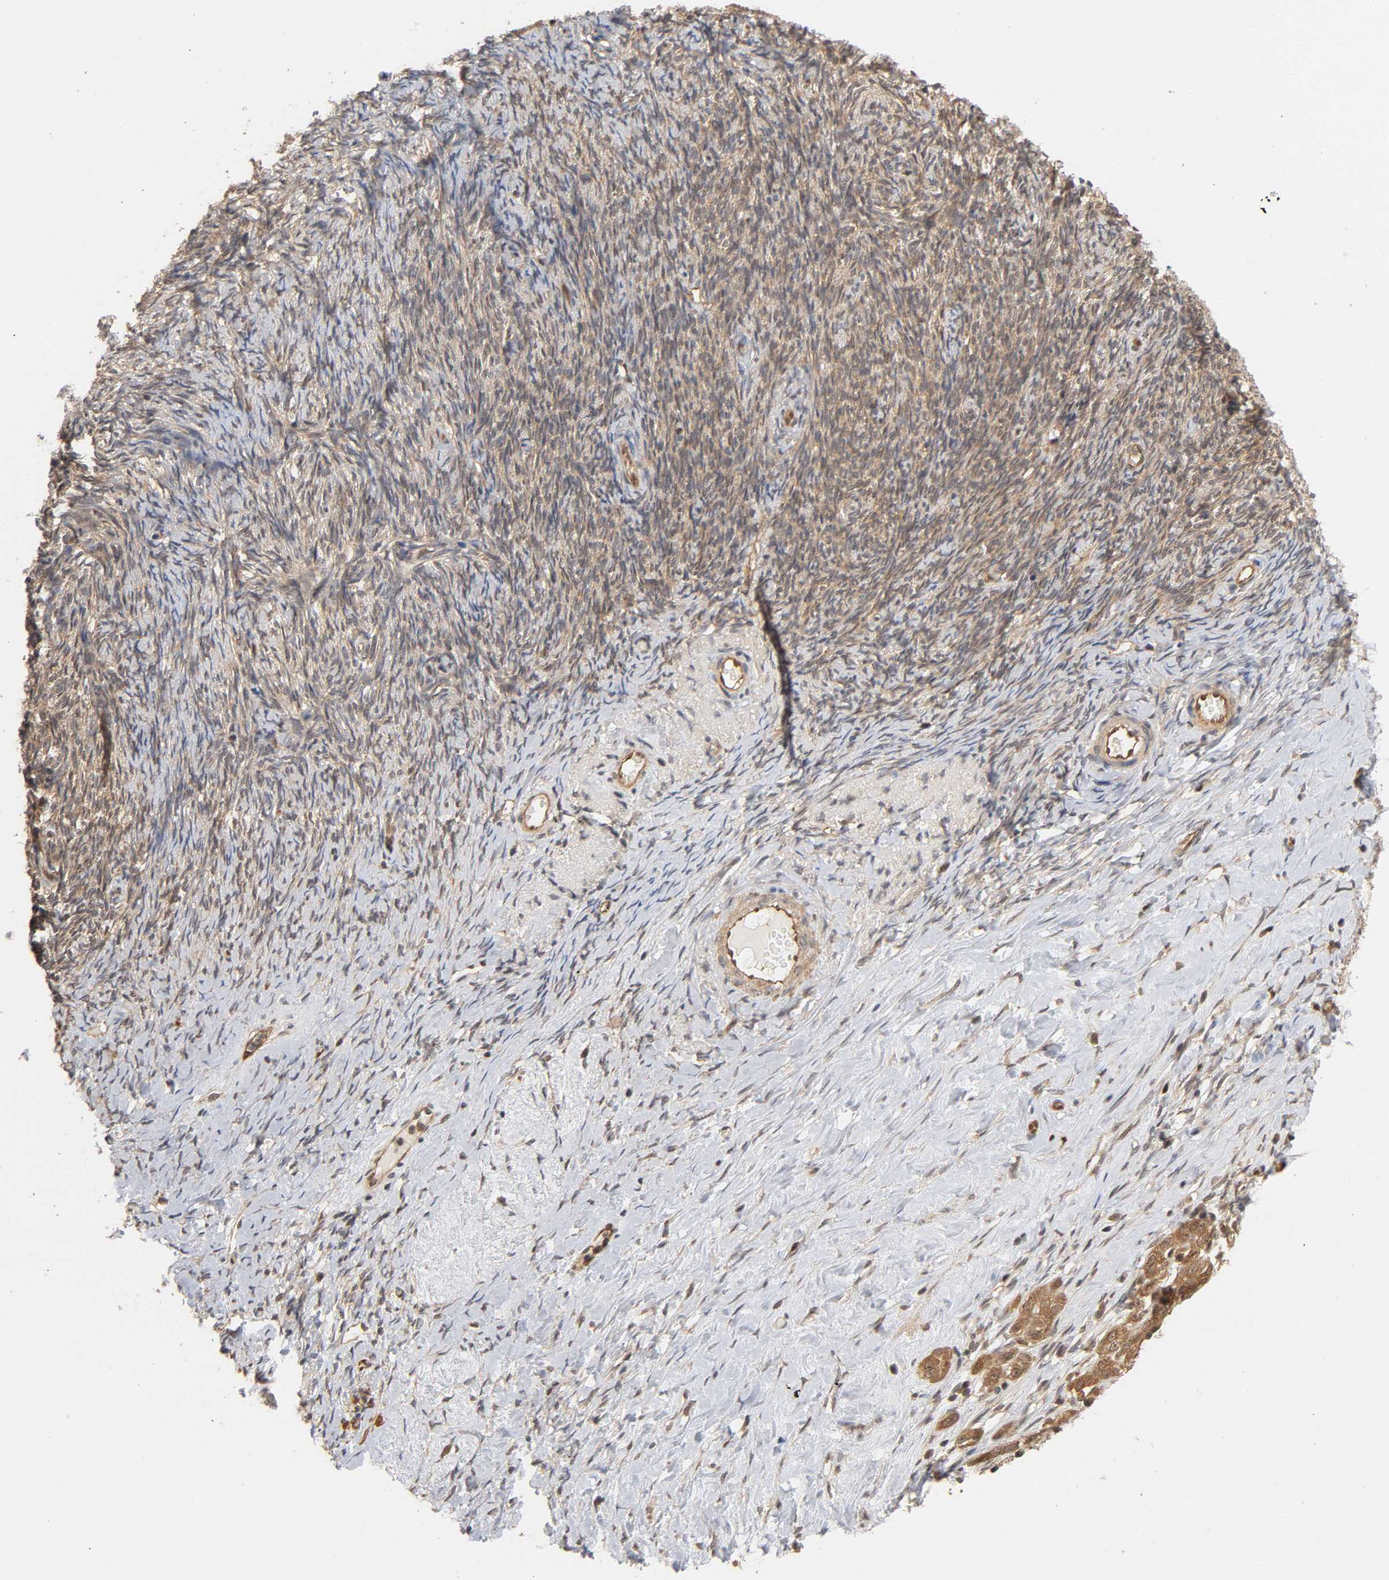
{"staining": {"intensity": "moderate", "quantity": ">75%", "location": "cytoplasmic/membranous"}, "tissue": "ovarian cancer", "cell_type": "Tumor cells", "image_type": "cancer", "snomed": [{"axis": "morphology", "description": "Normal tissue, NOS"}, {"axis": "morphology", "description": "Cystadenocarcinoma, serous, NOS"}, {"axis": "topography", "description": "Ovary"}], "caption": "Protein staining of serous cystadenocarcinoma (ovarian) tissue displays moderate cytoplasmic/membranous staining in approximately >75% of tumor cells.", "gene": "CDC37", "patient": {"sex": "female", "age": 62}}